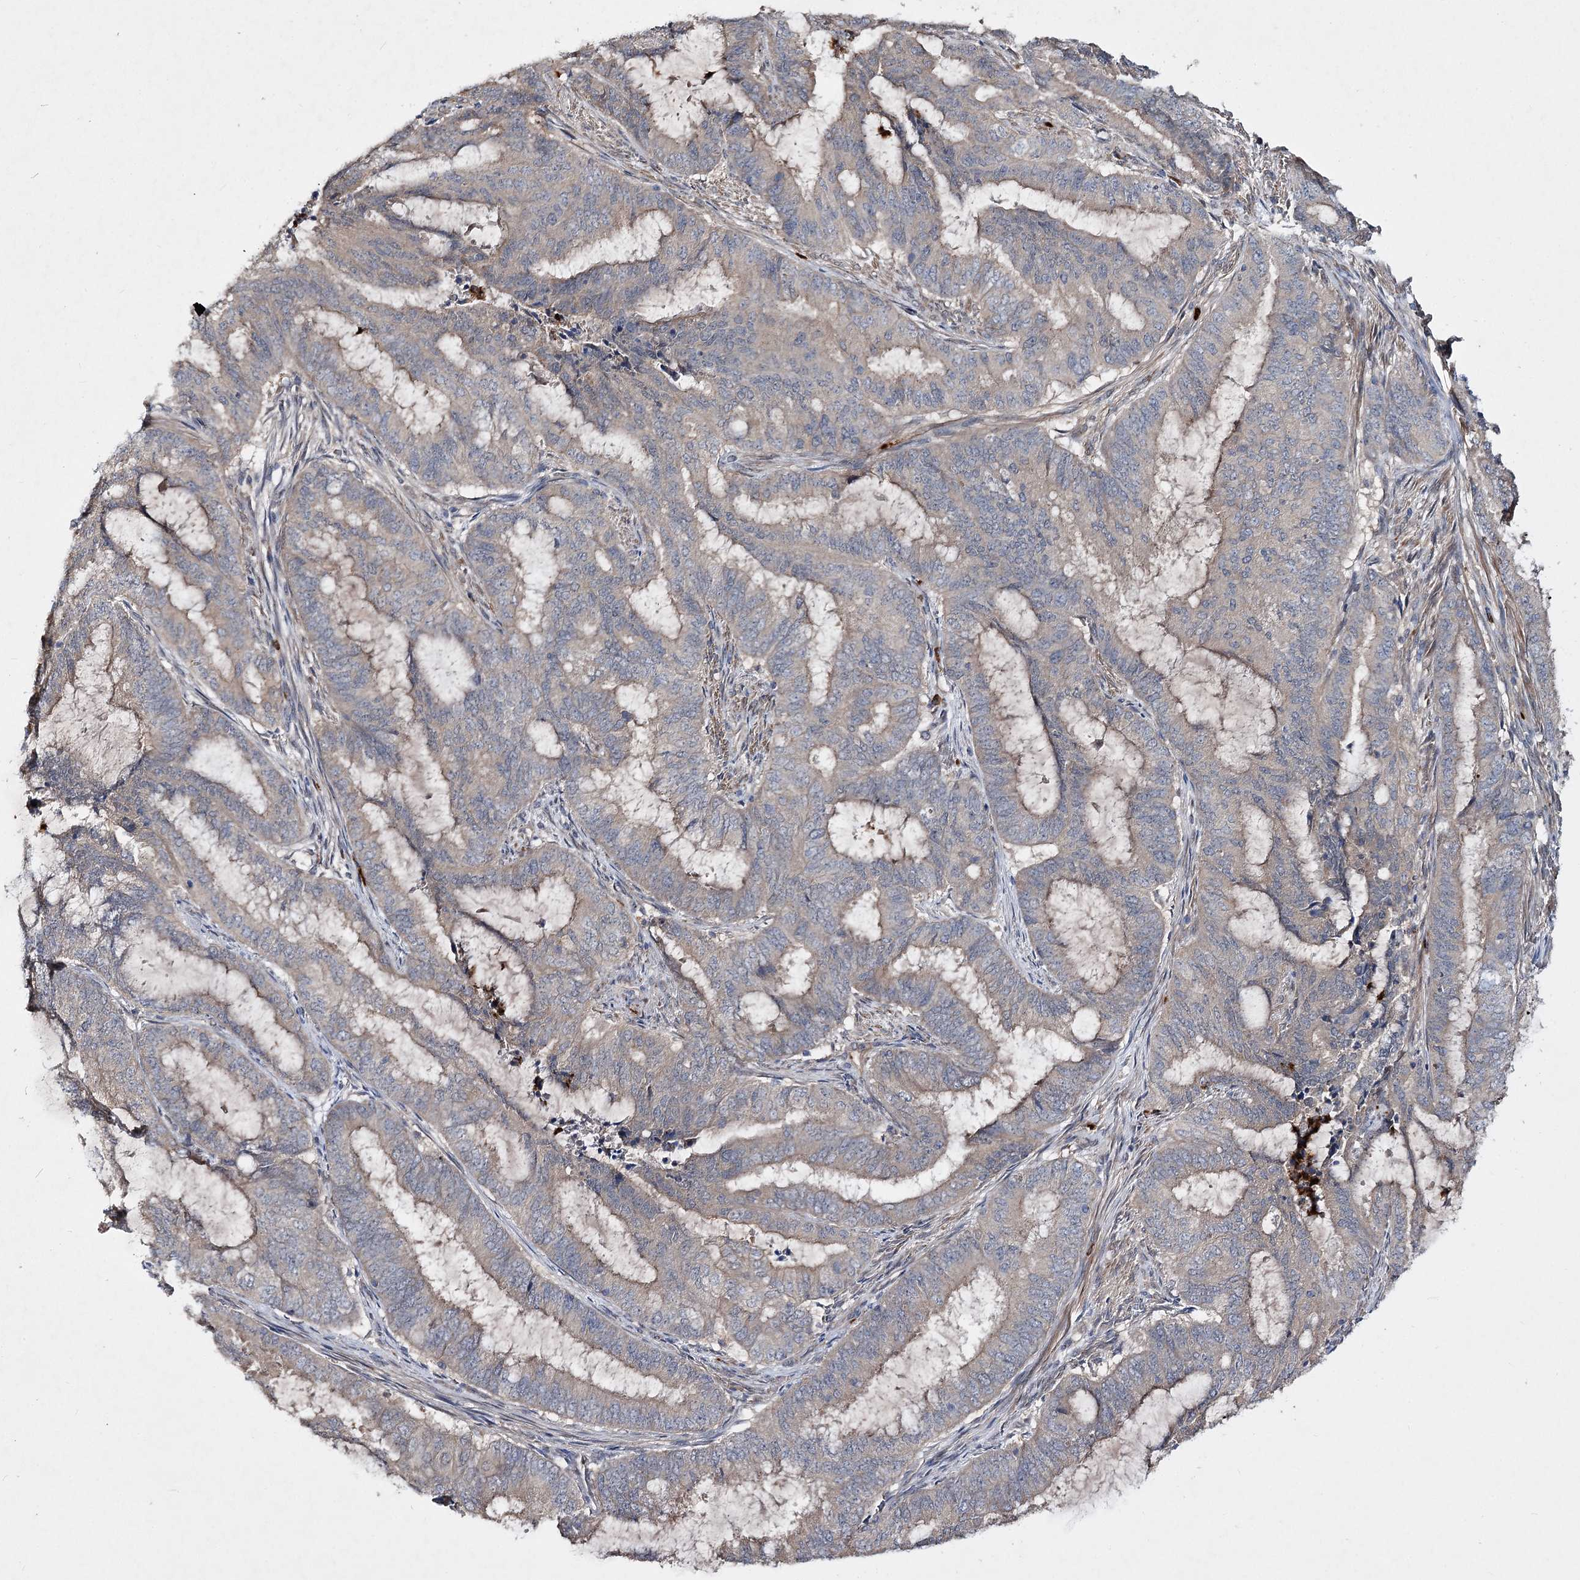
{"staining": {"intensity": "weak", "quantity": "25%-75%", "location": "cytoplasmic/membranous"}, "tissue": "endometrial cancer", "cell_type": "Tumor cells", "image_type": "cancer", "snomed": [{"axis": "morphology", "description": "Adenocarcinoma, NOS"}, {"axis": "topography", "description": "Endometrium"}], "caption": "Approximately 25%-75% of tumor cells in endometrial cancer display weak cytoplasmic/membranous protein expression as visualized by brown immunohistochemical staining.", "gene": "MINDY3", "patient": {"sex": "female", "age": 51}}